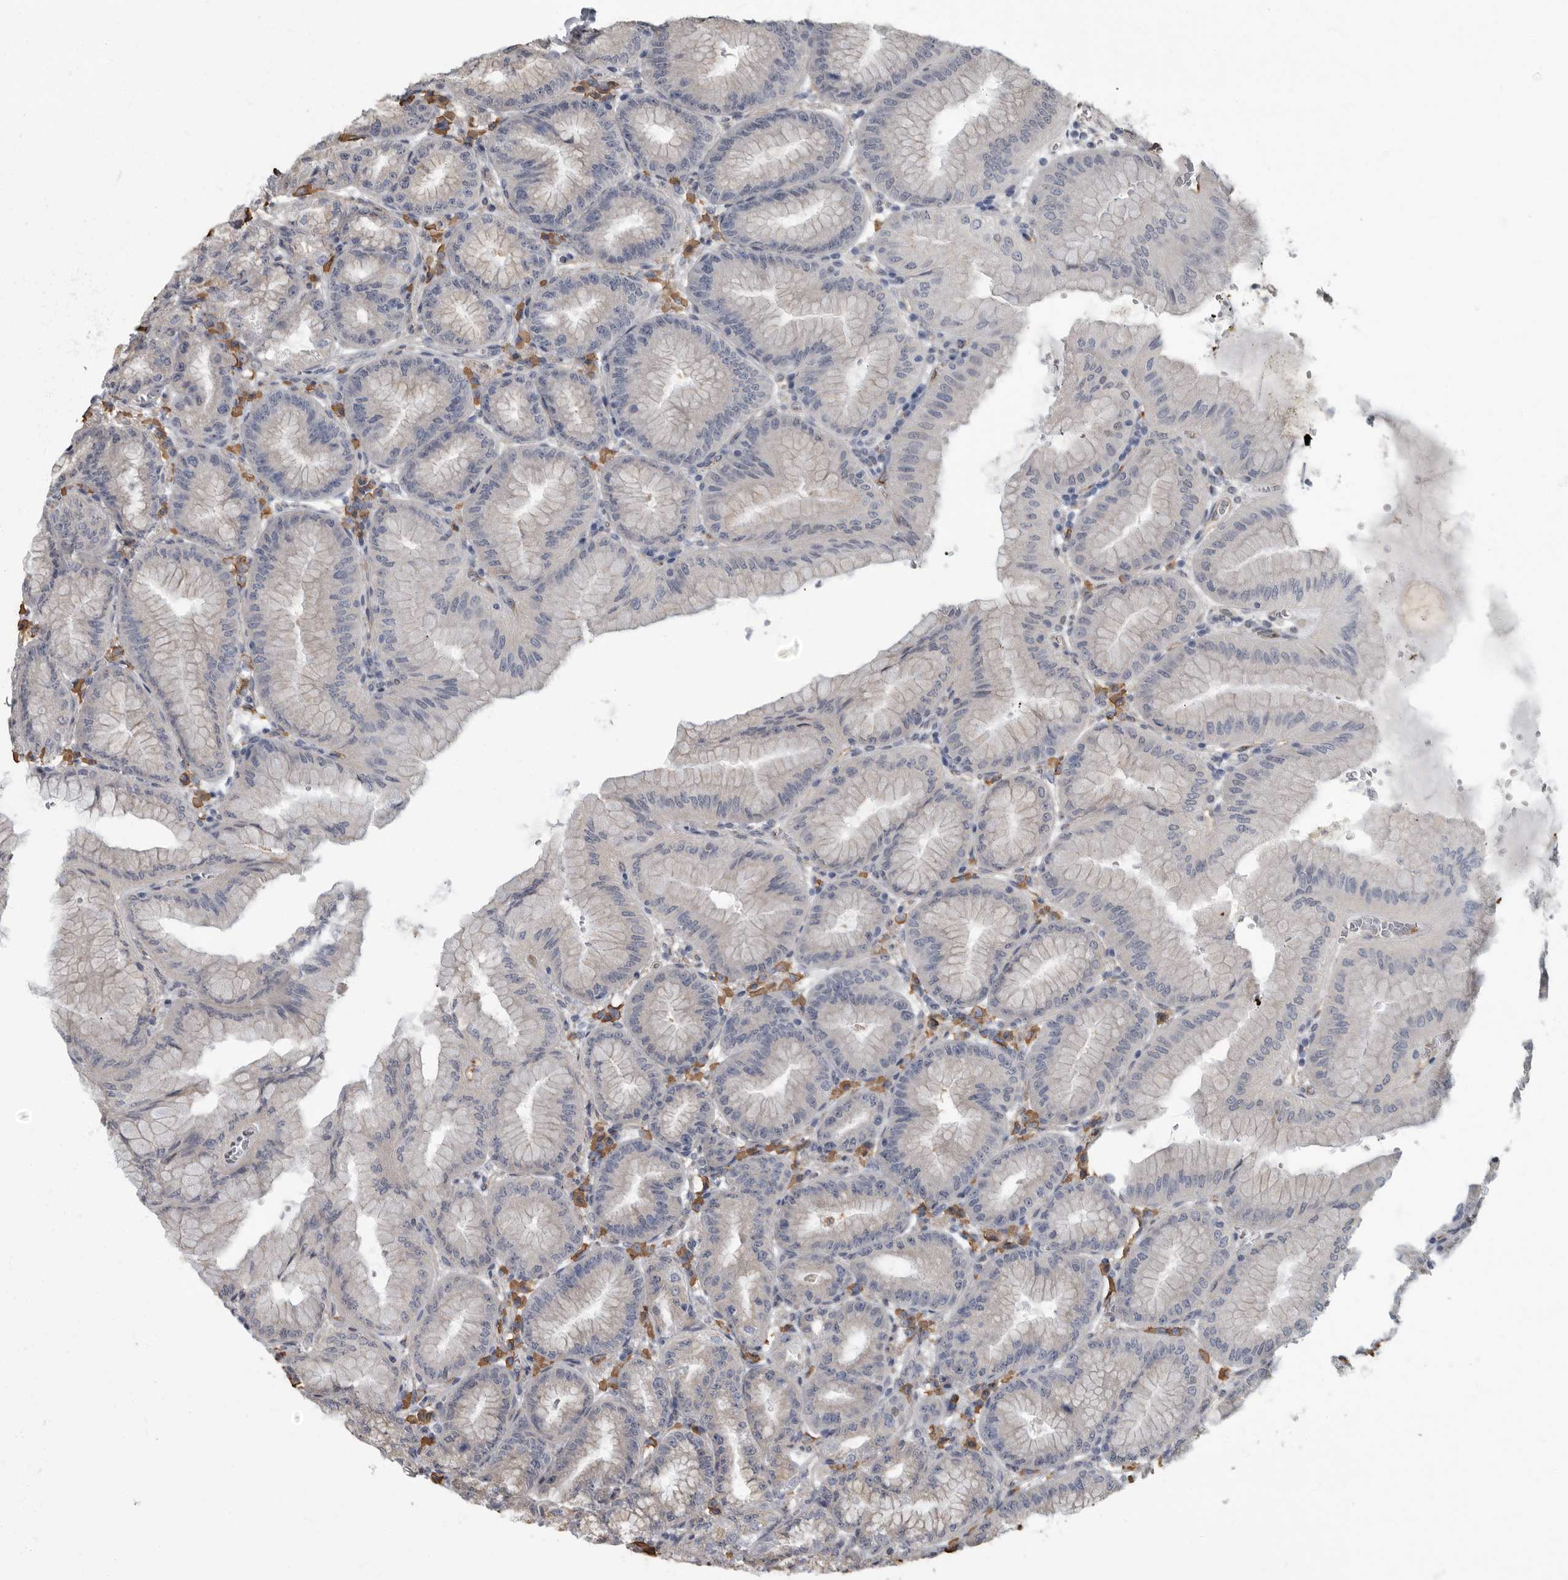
{"staining": {"intensity": "negative", "quantity": "none", "location": "none"}, "tissue": "stomach", "cell_type": "Glandular cells", "image_type": "normal", "snomed": [{"axis": "morphology", "description": "Normal tissue, NOS"}, {"axis": "topography", "description": "Stomach, lower"}], "caption": "The micrograph displays no staining of glandular cells in normal stomach.", "gene": "ARHGEF10", "patient": {"sex": "male", "age": 71}}